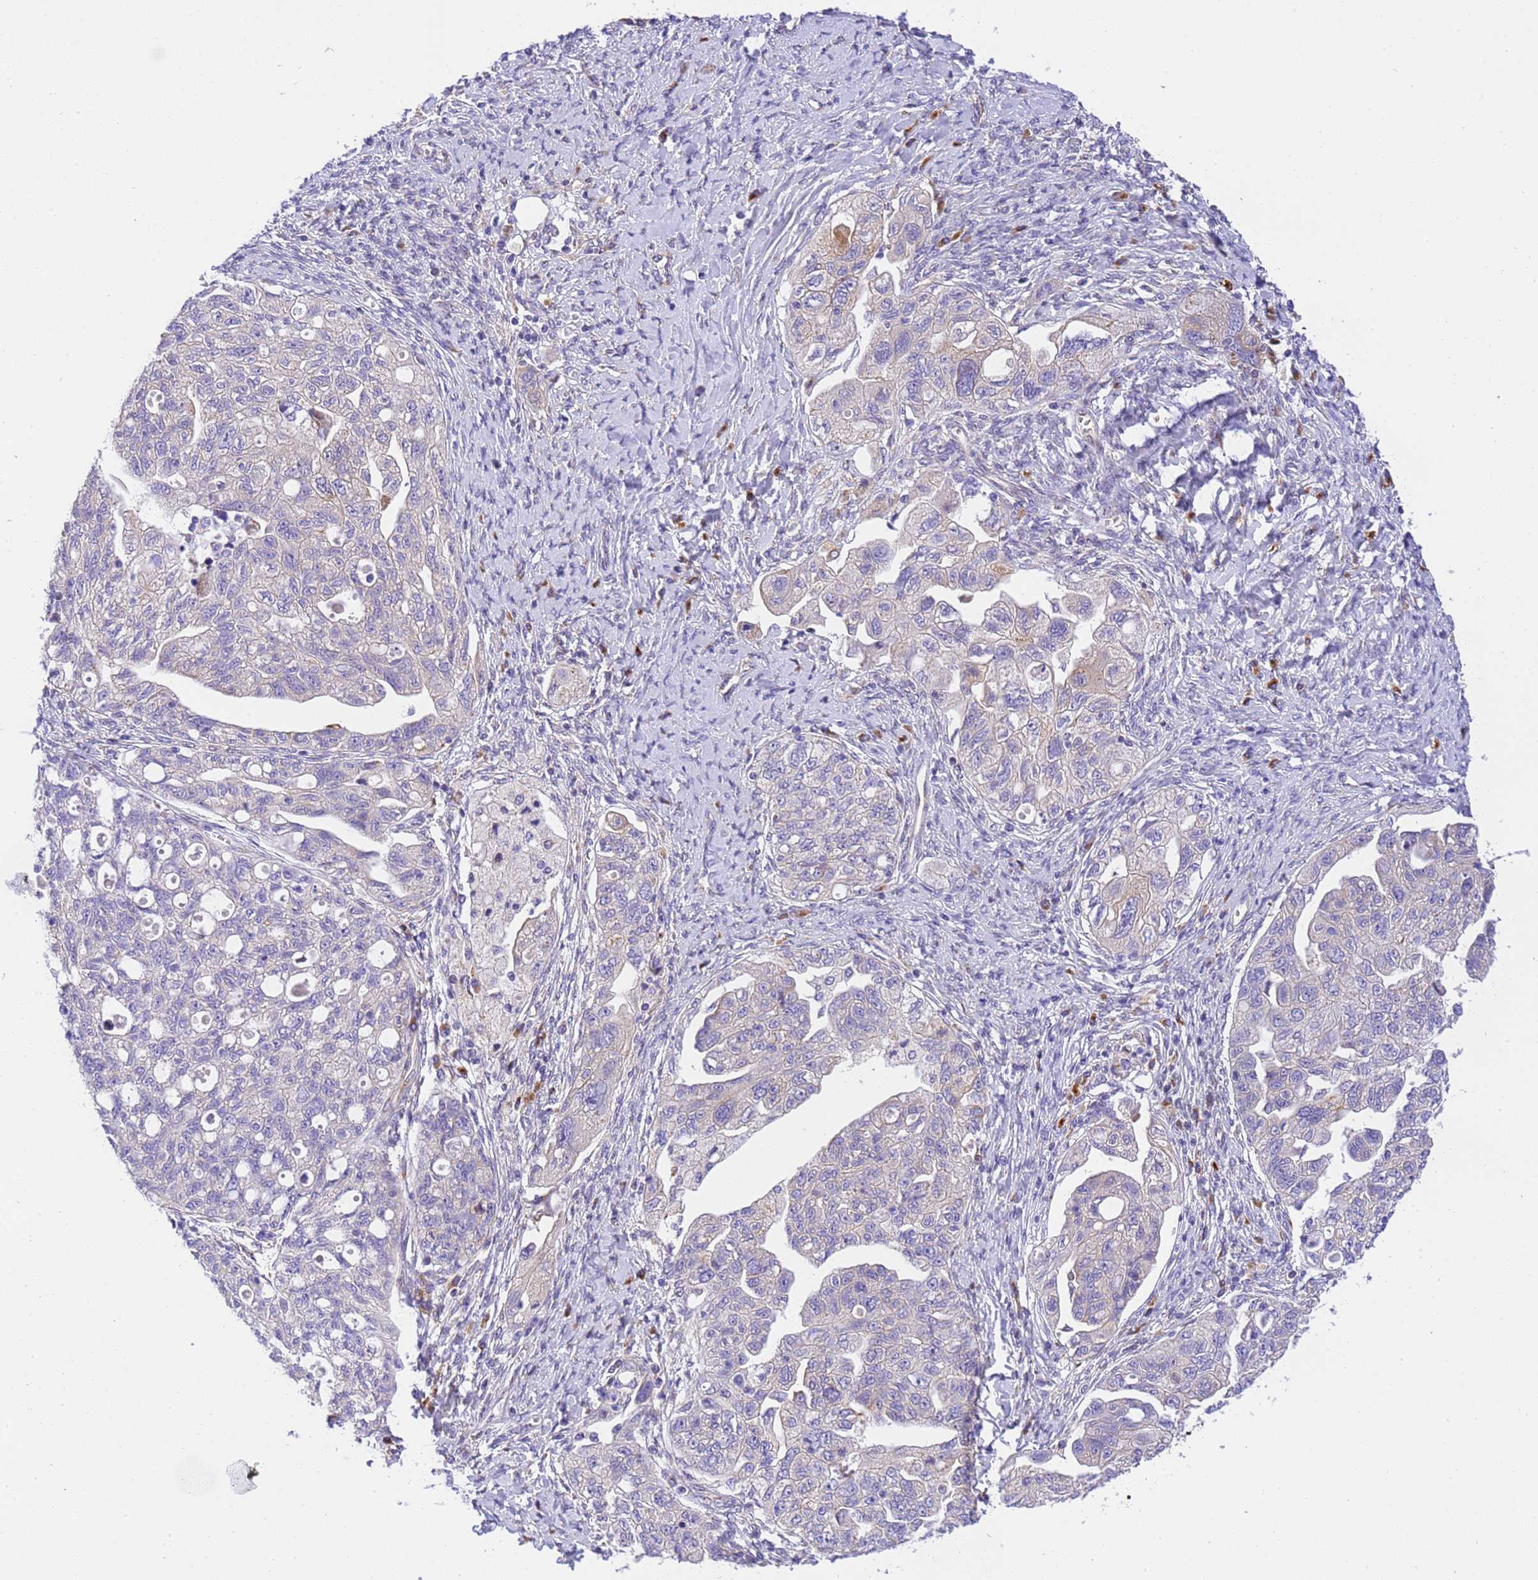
{"staining": {"intensity": "negative", "quantity": "none", "location": "none"}, "tissue": "ovarian cancer", "cell_type": "Tumor cells", "image_type": "cancer", "snomed": [{"axis": "morphology", "description": "Carcinoma, NOS"}, {"axis": "morphology", "description": "Cystadenocarcinoma, serous, NOS"}, {"axis": "topography", "description": "Ovary"}], "caption": "IHC of carcinoma (ovarian) reveals no expression in tumor cells.", "gene": "RHBDD3", "patient": {"sex": "female", "age": 69}}